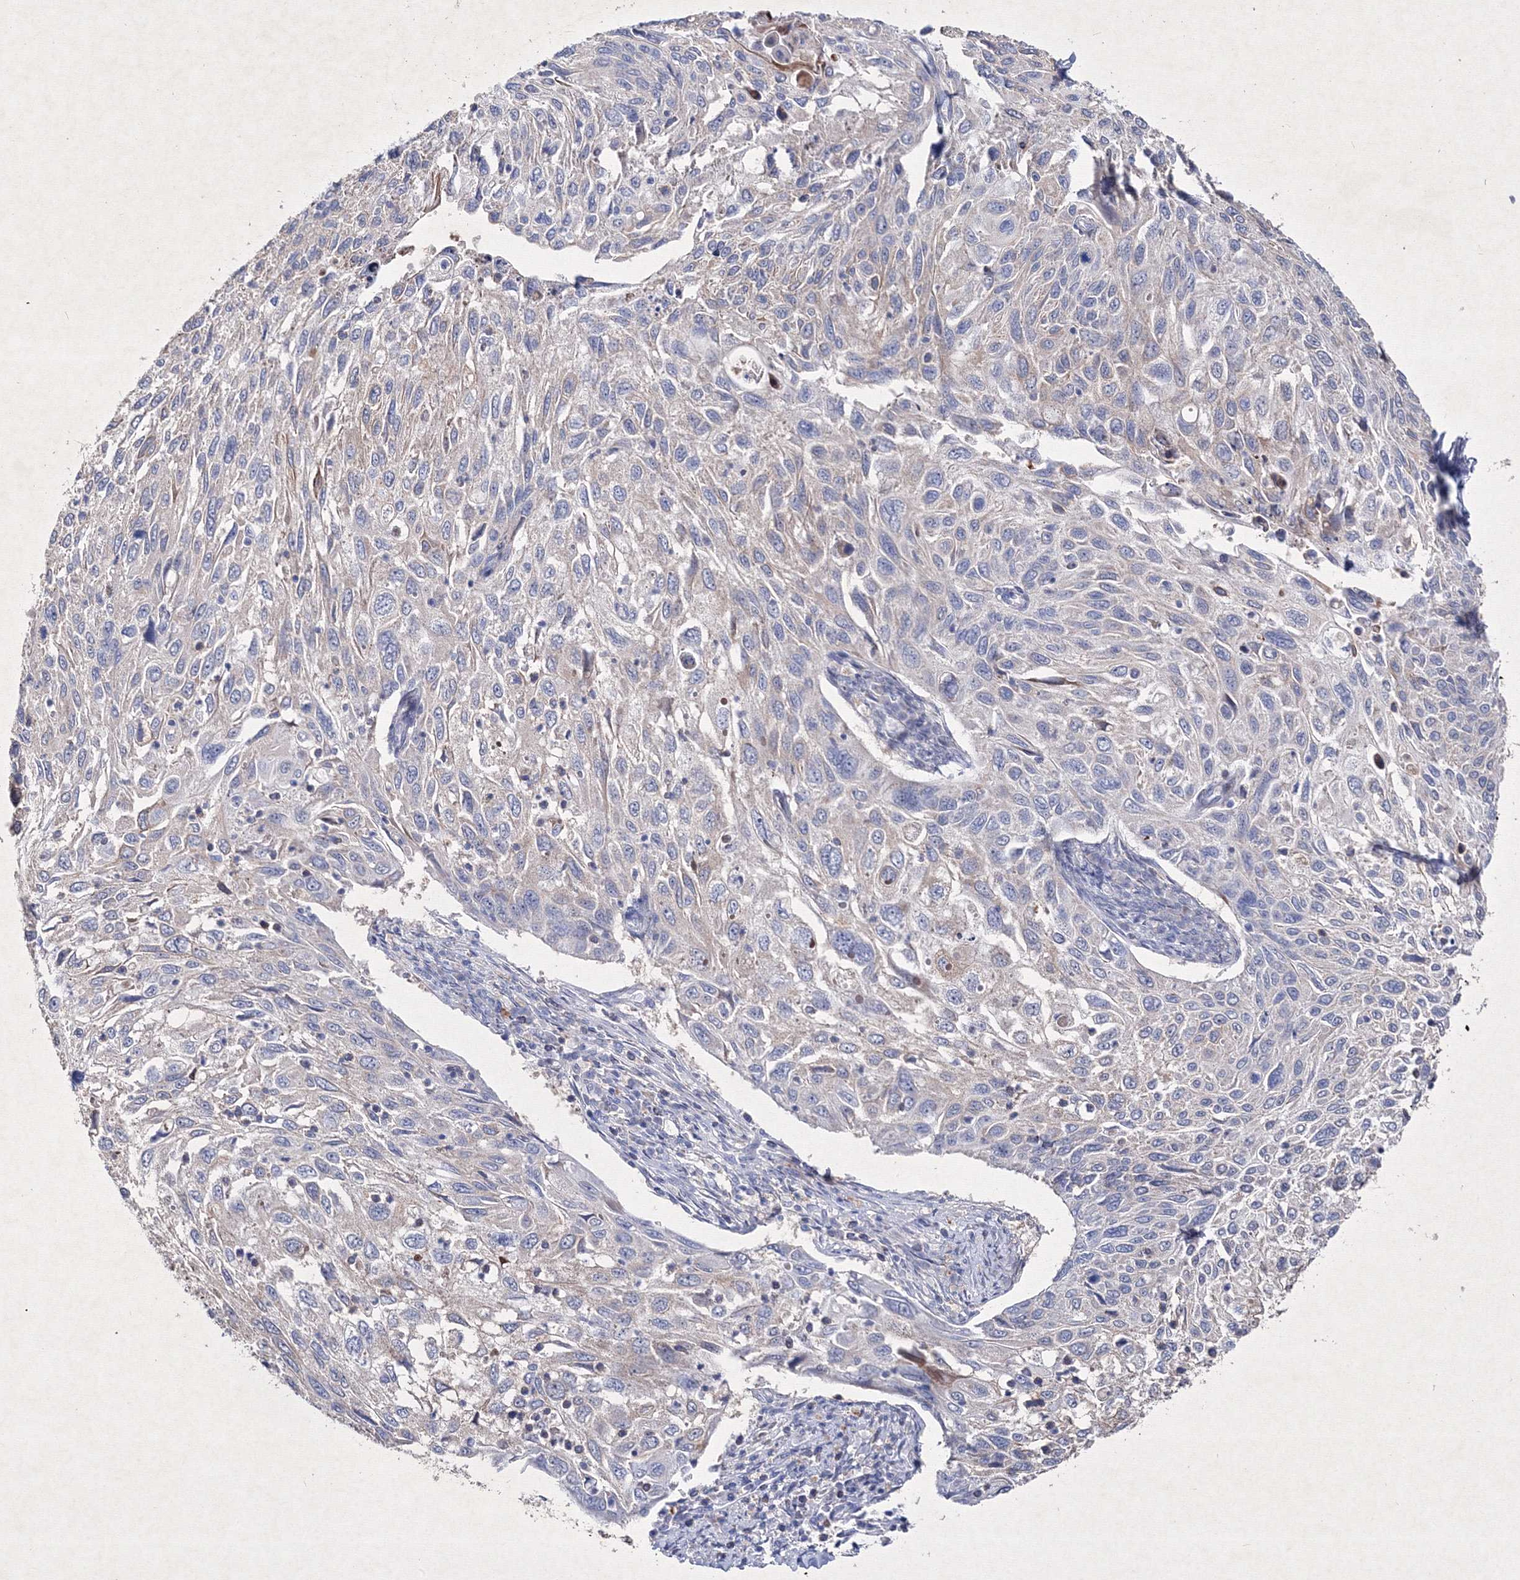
{"staining": {"intensity": "negative", "quantity": "none", "location": "none"}, "tissue": "cervical cancer", "cell_type": "Tumor cells", "image_type": "cancer", "snomed": [{"axis": "morphology", "description": "Squamous cell carcinoma, NOS"}, {"axis": "topography", "description": "Cervix"}], "caption": "An IHC micrograph of squamous cell carcinoma (cervical) is shown. There is no staining in tumor cells of squamous cell carcinoma (cervical).", "gene": "SMIM29", "patient": {"sex": "female", "age": 70}}